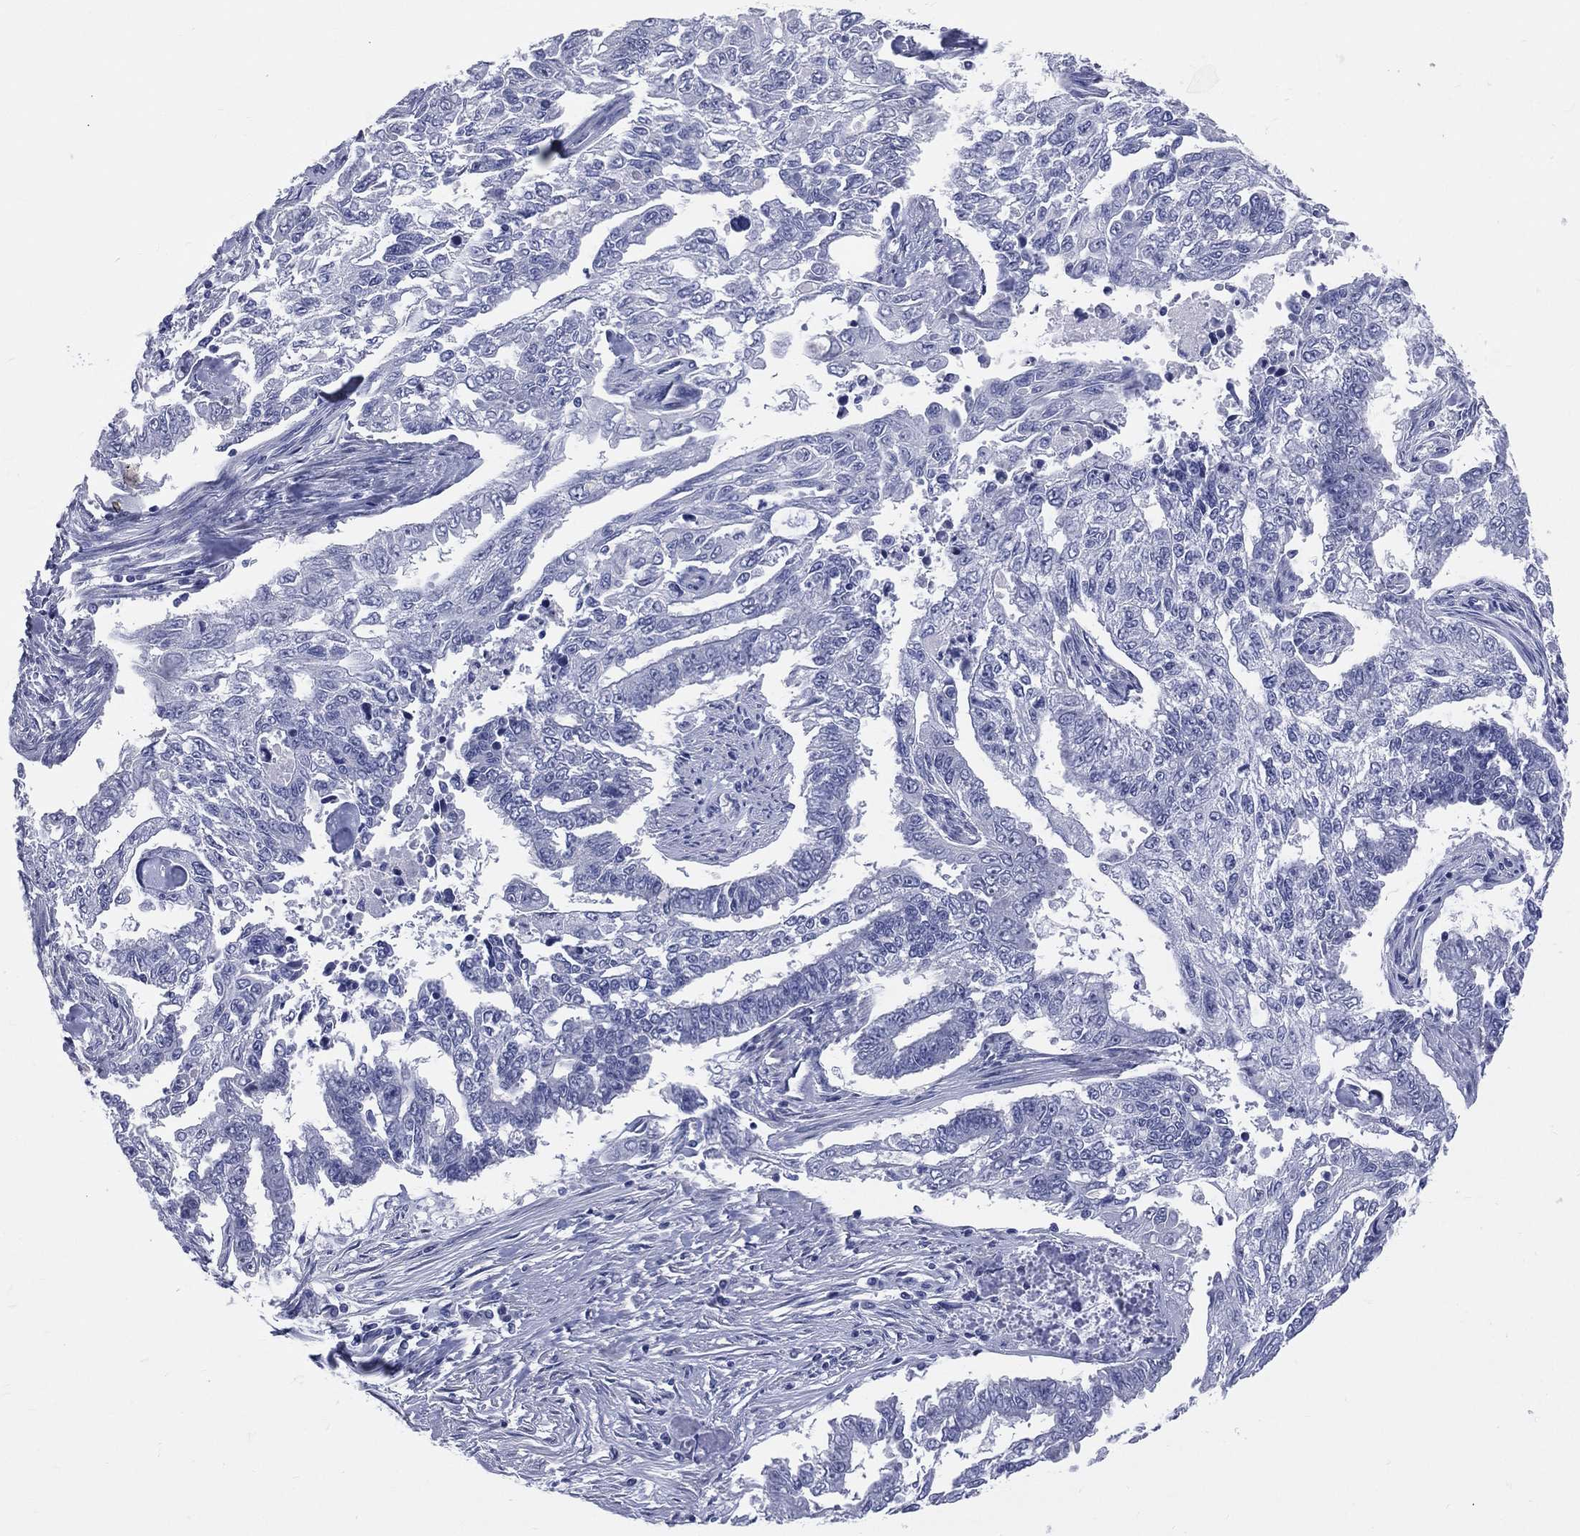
{"staining": {"intensity": "negative", "quantity": "none", "location": "none"}, "tissue": "endometrial cancer", "cell_type": "Tumor cells", "image_type": "cancer", "snomed": [{"axis": "morphology", "description": "Adenocarcinoma, NOS"}, {"axis": "topography", "description": "Uterus"}], "caption": "High power microscopy image of an immunohistochemistry photomicrograph of endometrial adenocarcinoma, revealing no significant expression in tumor cells.", "gene": "CYLC1", "patient": {"sex": "female", "age": 59}}